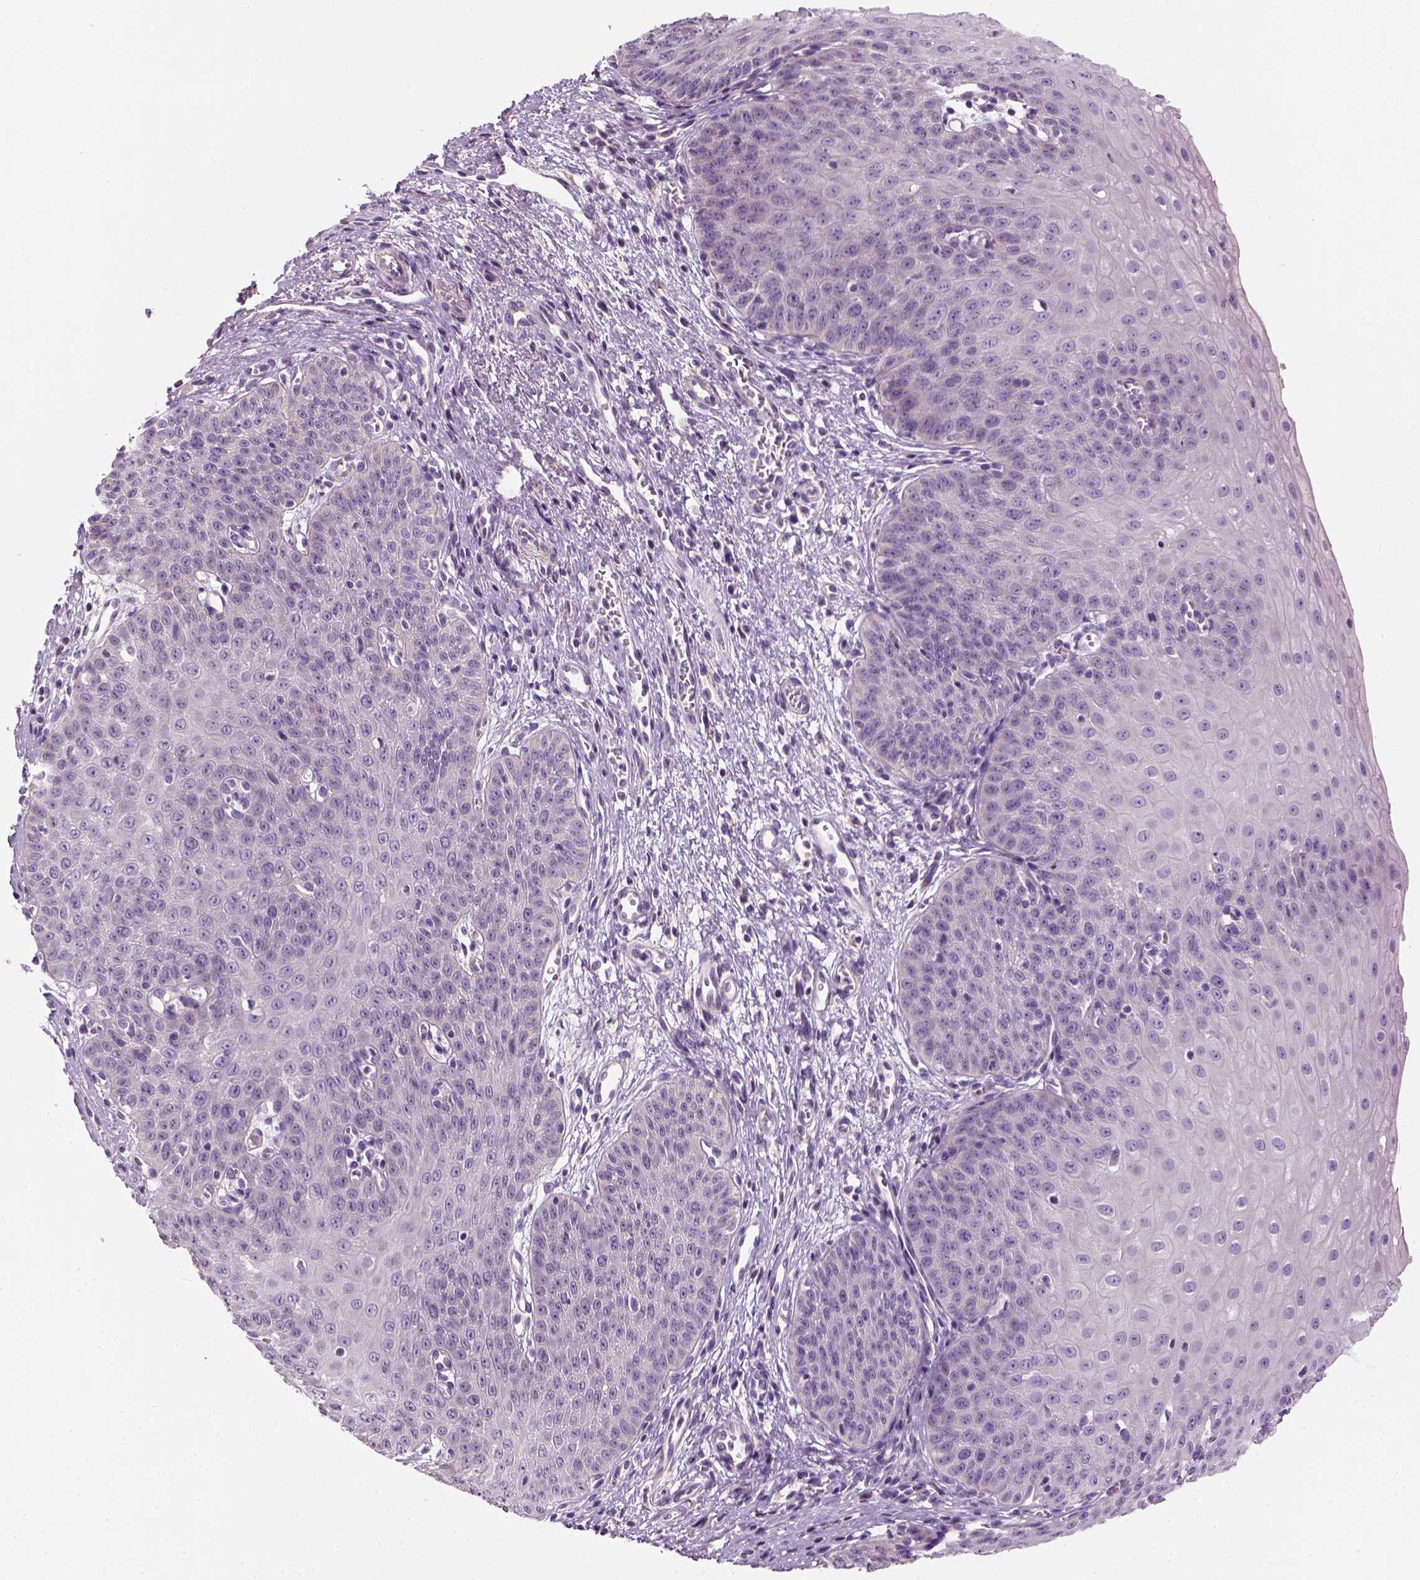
{"staining": {"intensity": "negative", "quantity": "none", "location": "none"}, "tissue": "esophagus", "cell_type": "Squamous epithelial cells", "image_type": "normal", "snomed": [{"axis": "morphology", "description": "Normal tissue, NOS"}, {"axis": "topography", "description": "Esophagus"}], "caption": "The histopathology image demonstrates no significant expression in squamous epithelial cells of esophagus. (Stains: DAB immunohistochemistry (IHC) with hematoxylin counter stain, Microscopy: brightfield microscopy at high magnification).", "gene": "NUDT6", "patient": {"sex": "male", "age": 71}}